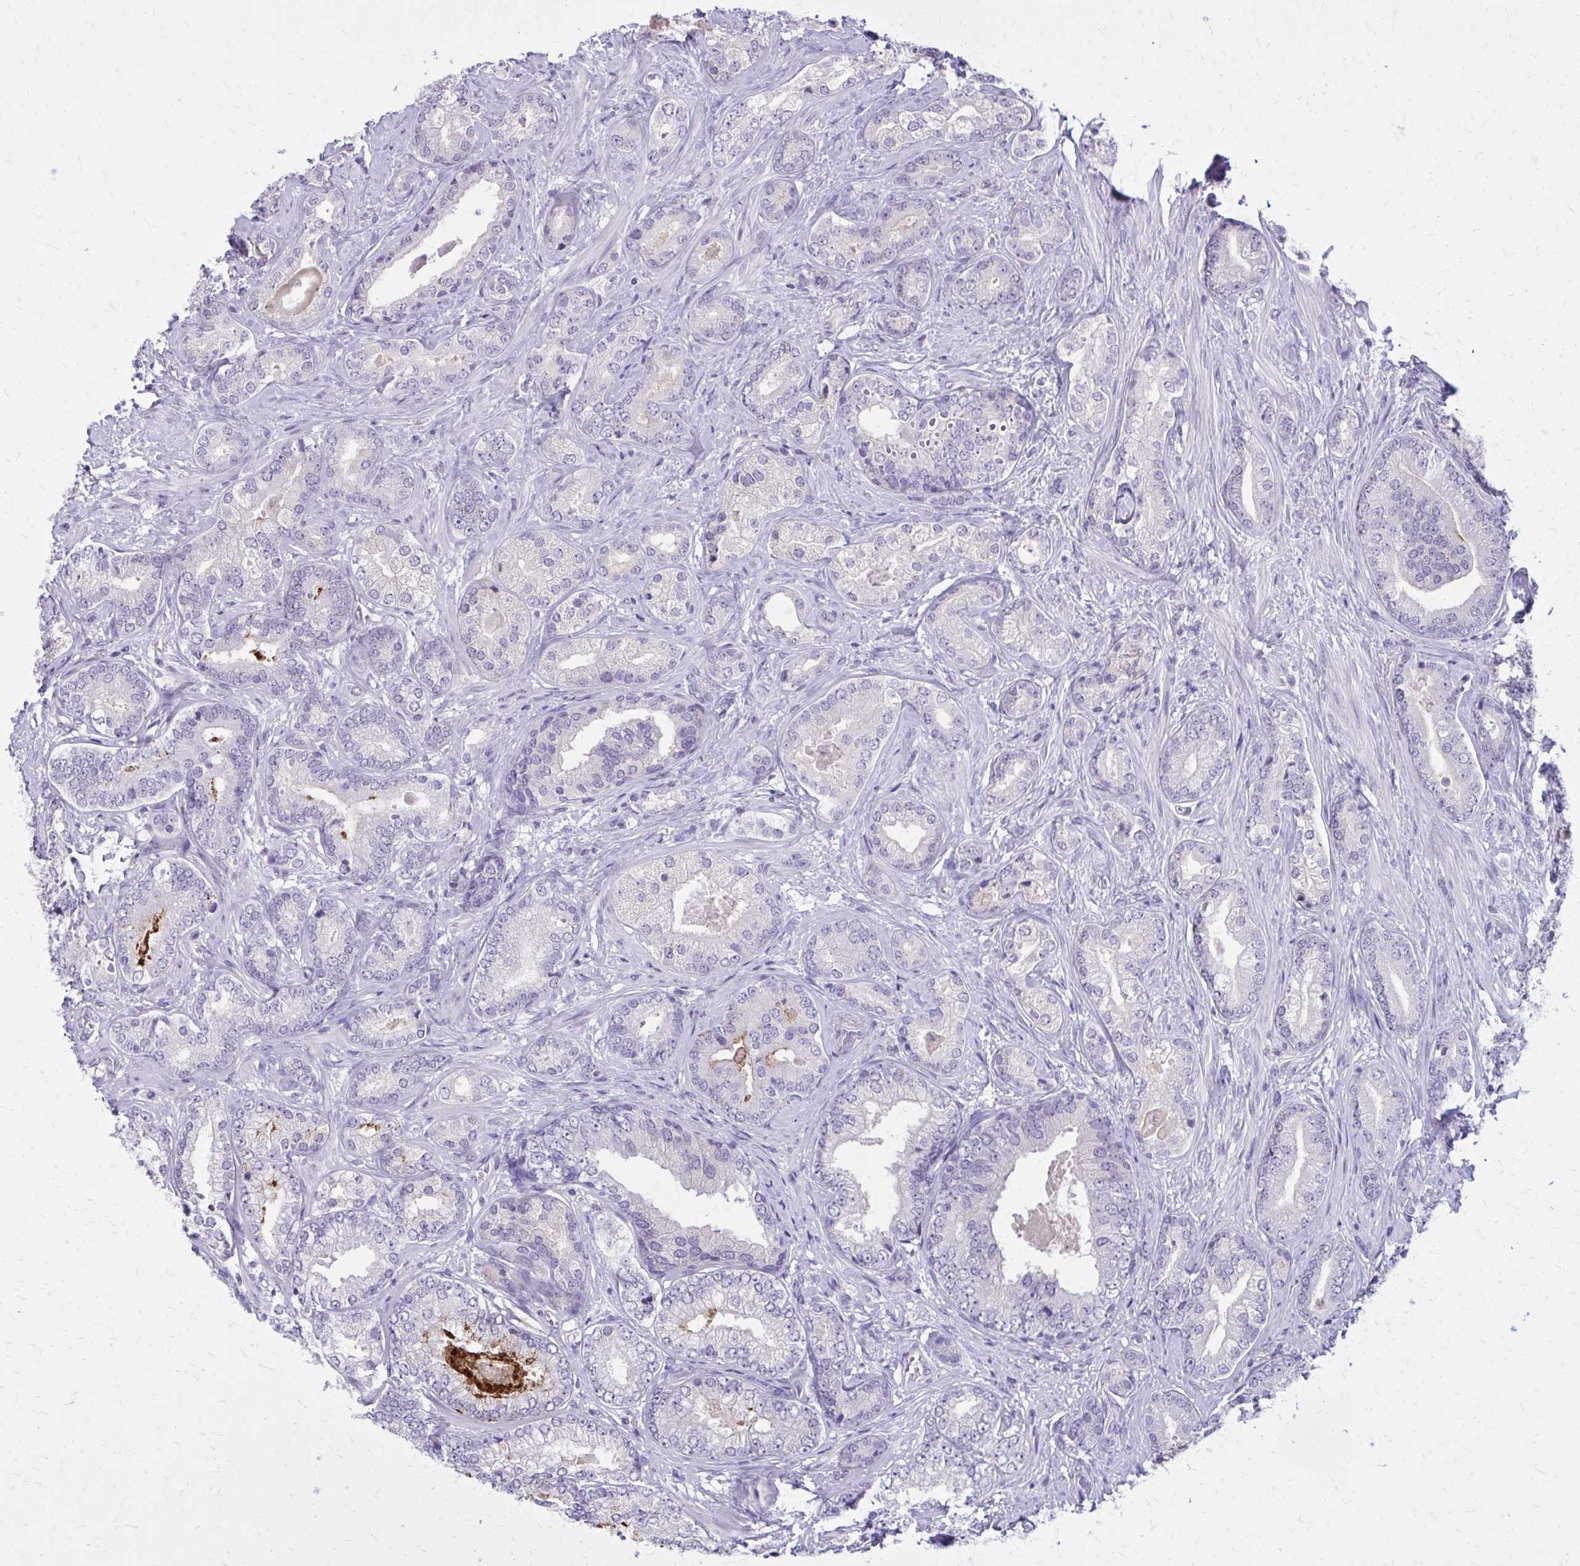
{"staining": {"intensity": "negative", "quantity": "none", "location": "none"}, "tissue": "prostate cancer", "cell_type": "Tumor cells", "image_type": "cancer", "snomed": [{"axis": "morphology", "description": "Adenocarcinoma, High grade"}, {"axis": "topography", "description": "Prostate"}], "caption": "IHC image of neoplastic tissue: human prostate cancer stained with DAB (3,3'-diaminobenzidine) displays no significant protein expression in tumor cells. (Brightfield microscopy of DAB (3,3'-diaminobenzidine) immunohistochemistry at high magnification).", "gene": "OR4A47", "patient": {"sex": "male", "age": 62}}